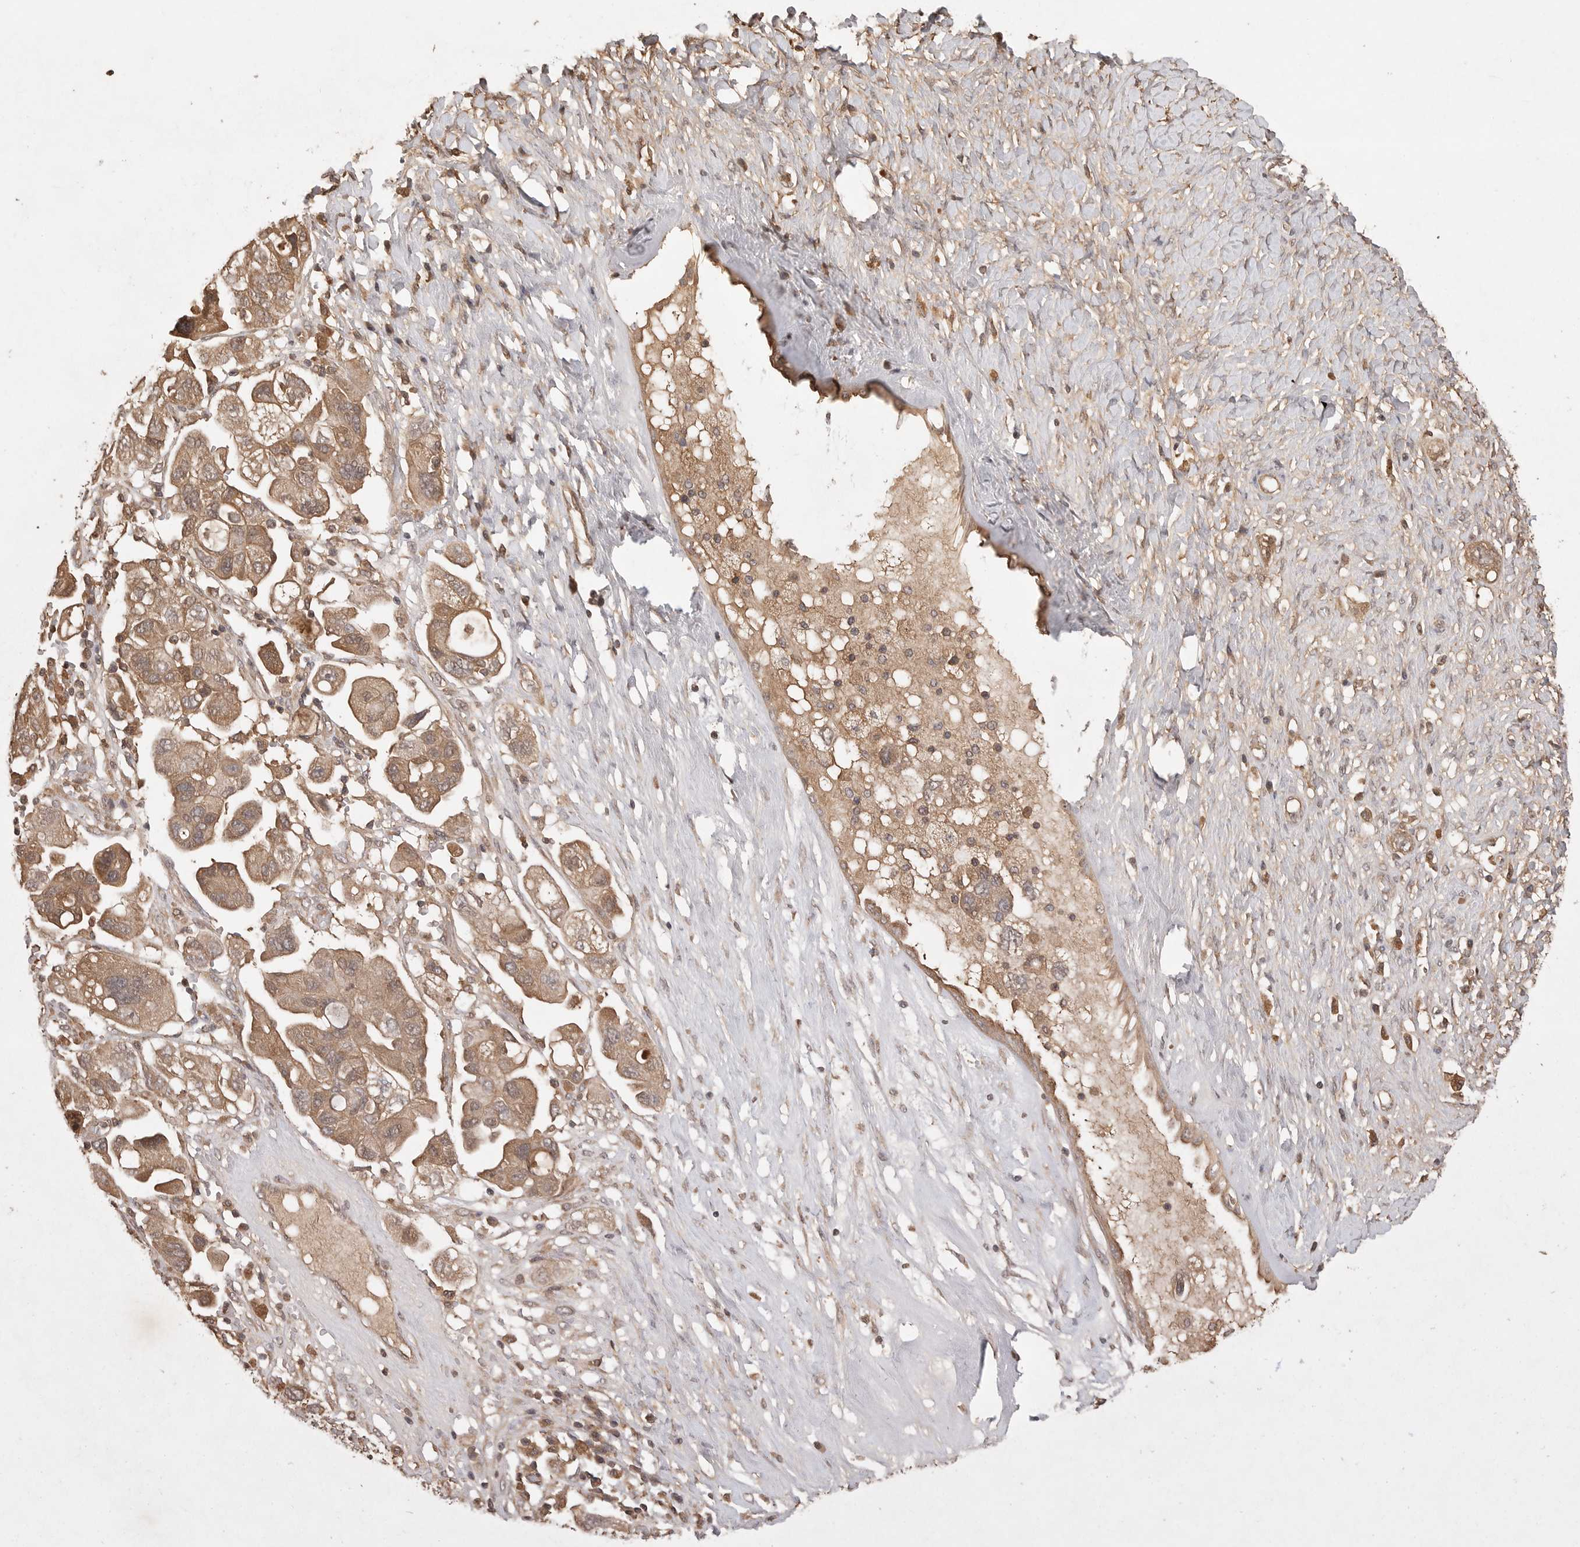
{"staining": {"intensity": "moderate", "quantity": ">75%", "location": "cytoplasmic/membranous"}, "tissue": "ovarian cancer", "cell_type": "Tumor cells", "image_type": "cancer", "snomed": [{"axis": "morphology", "description": "Carcinoma, NOS"}, {"axis": "morphology", "description": "Cystadenocarcinoma, serous, NOS"}, {"axis": "topography", "description": "Ovary"}], "caption": "Ovarian cancer (carcinoma) stained with a brown dye demonstrates moderate cytoplasmic/membranous positive expression in approximately >75% of tumor cells.", "gene": "PRMT3", "patient": {"sex": "female", "age": 69}}